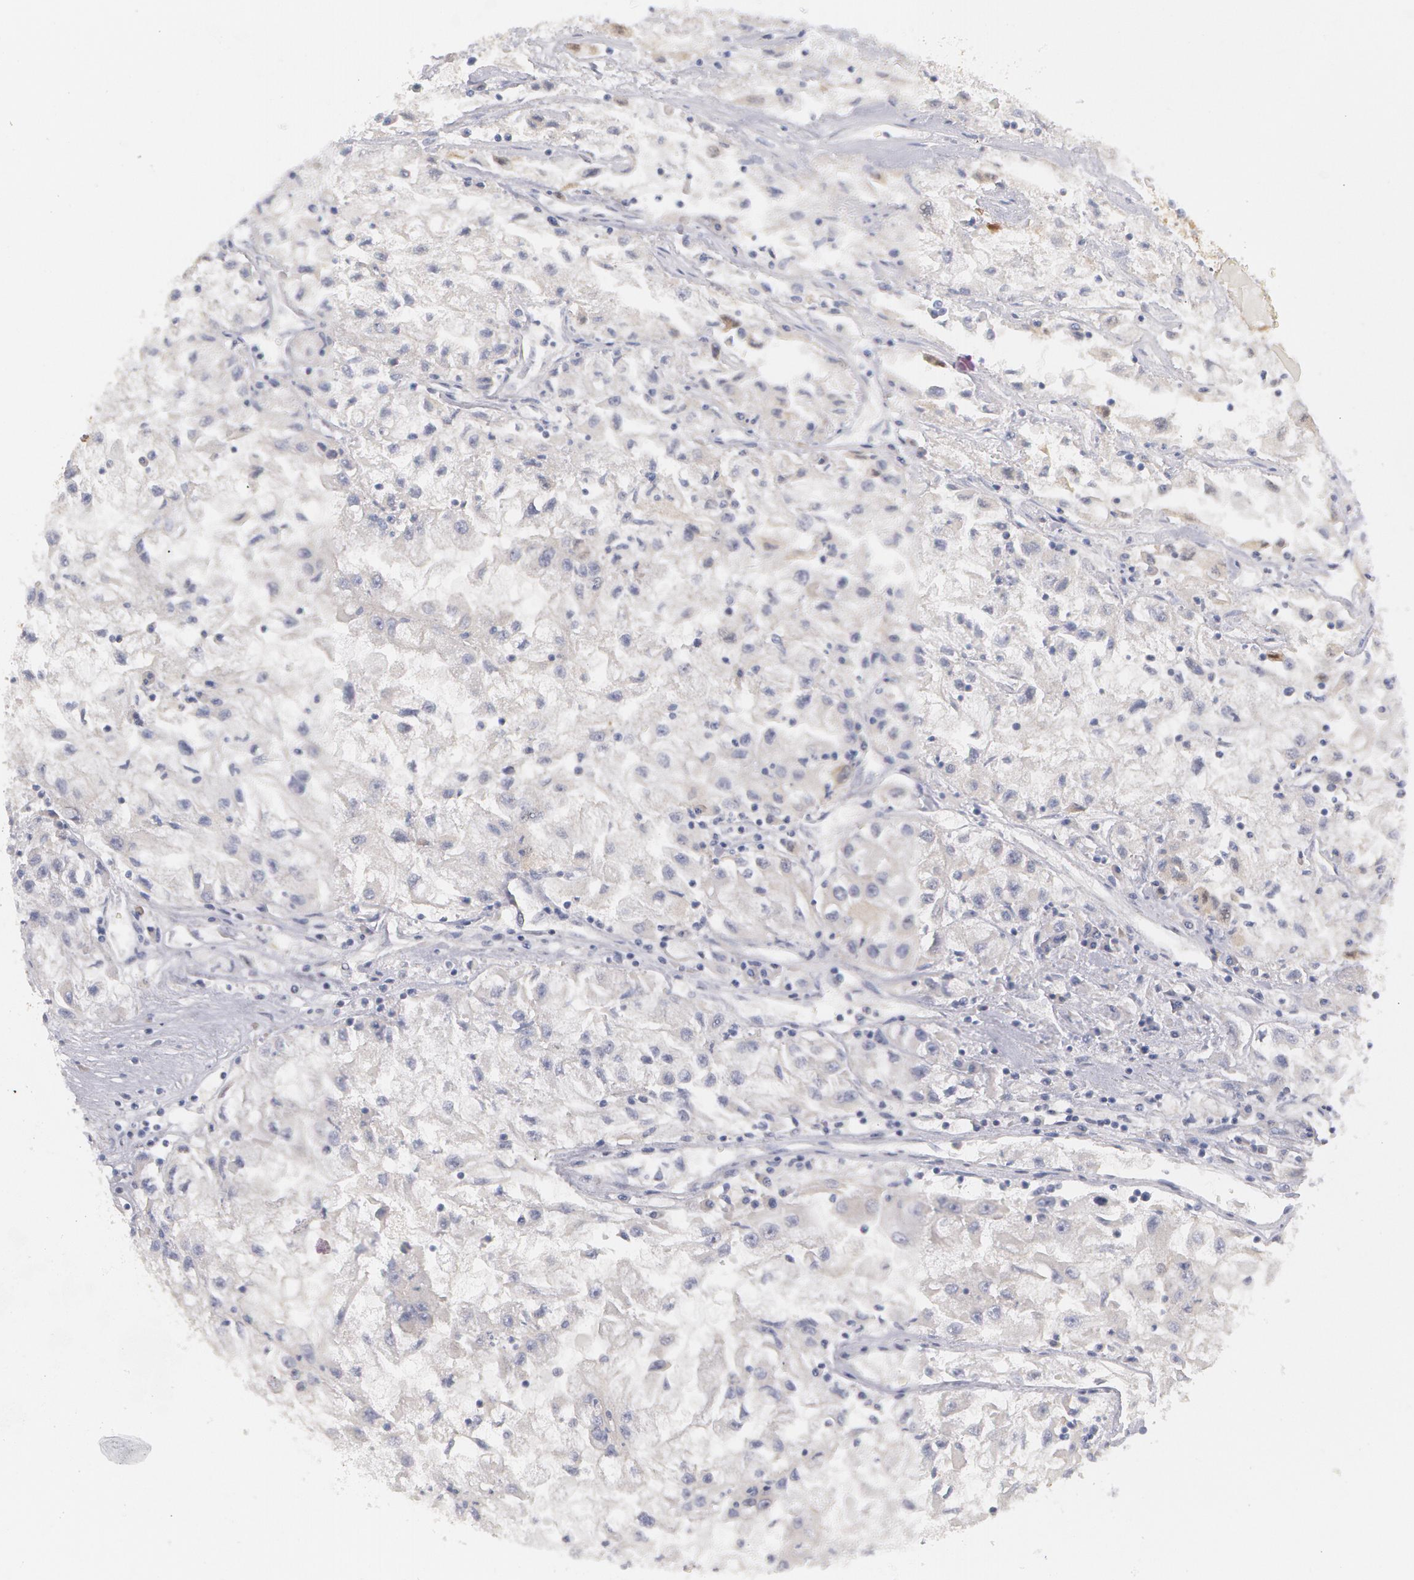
{"staining": {"intensity": "negative", "quantity": "none", "location": "none"}, "tissue": "renal cancer", "cell_type": "Tumor cells", "image_type": "cancer", "snomed": [{"axis": "morphology", "description": "Adenocarcinoma, NOS"}, {"axis": "topography", "description": "Kidney"}], "caption": "Immunohistochemistry photomicrograph of neoplastic tissue: human renal adenocarcinoma stained with DAB (3,3'-diaminobenzidine) displays no significant protein expression in tumor cells.", "gene": "TXNRD1", "patient": {"sex": "male", "age": 59}}